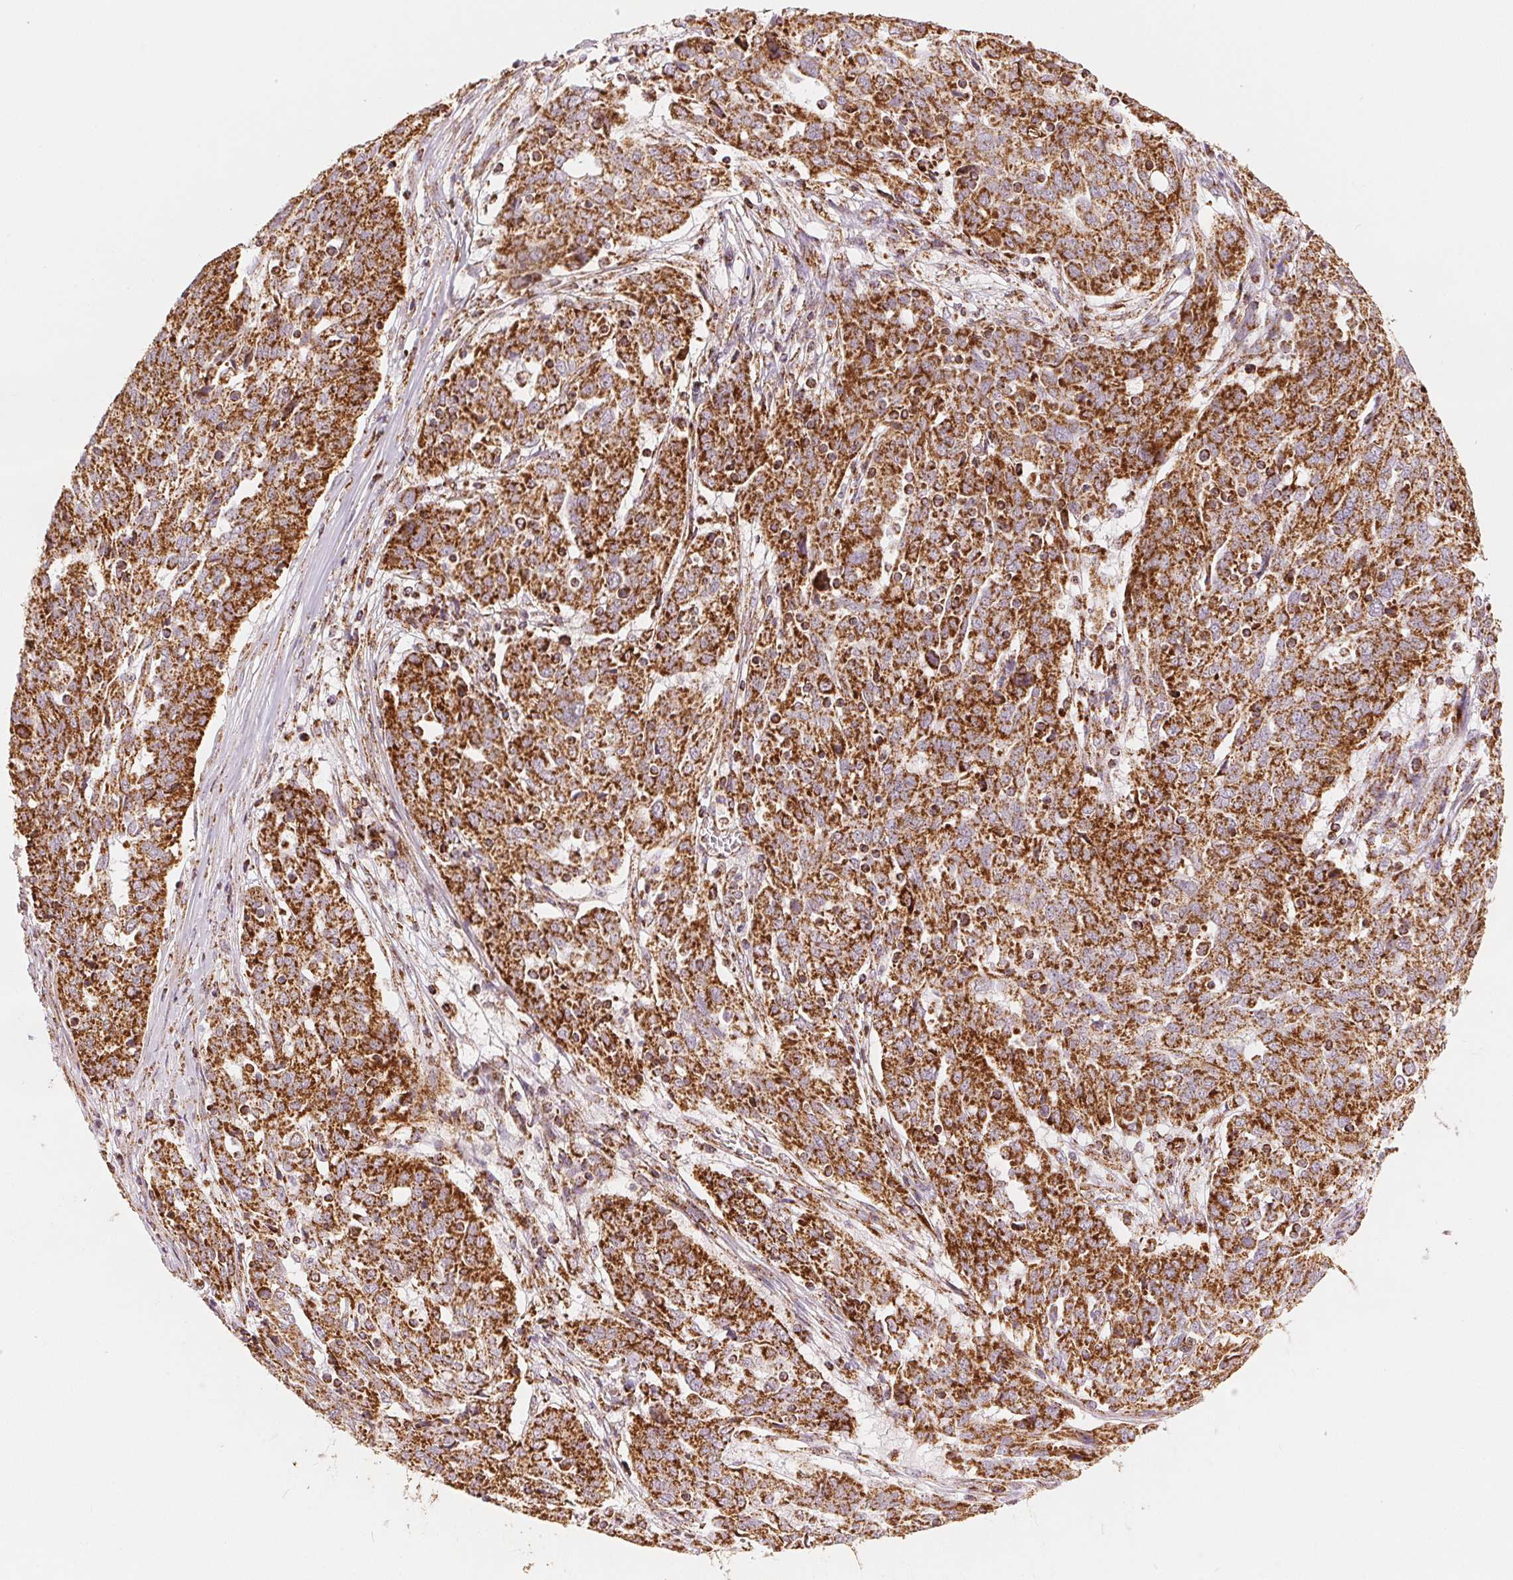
{"staining": {"intensity": "strong", "quantity": ">75%", "location": "cytoplasmic/membranous"}, "tissue": "ovarian cancer", "cell_type": "Tumor cells", "image_type": "cancer", "snomed": [{"axis": "morphology", "description": "Cystadenocarcinoma, serous, NOS"}, {"axis": "topography", "description": "Ovary"}], "caption": "Human ovarian cancer stained for a protein (brown) shows strong cytoplasmic/membranous positive staining in about >75% of tumor cells.", "gene": "SDHB", "patient": {"sex": "female", "age": 67}}